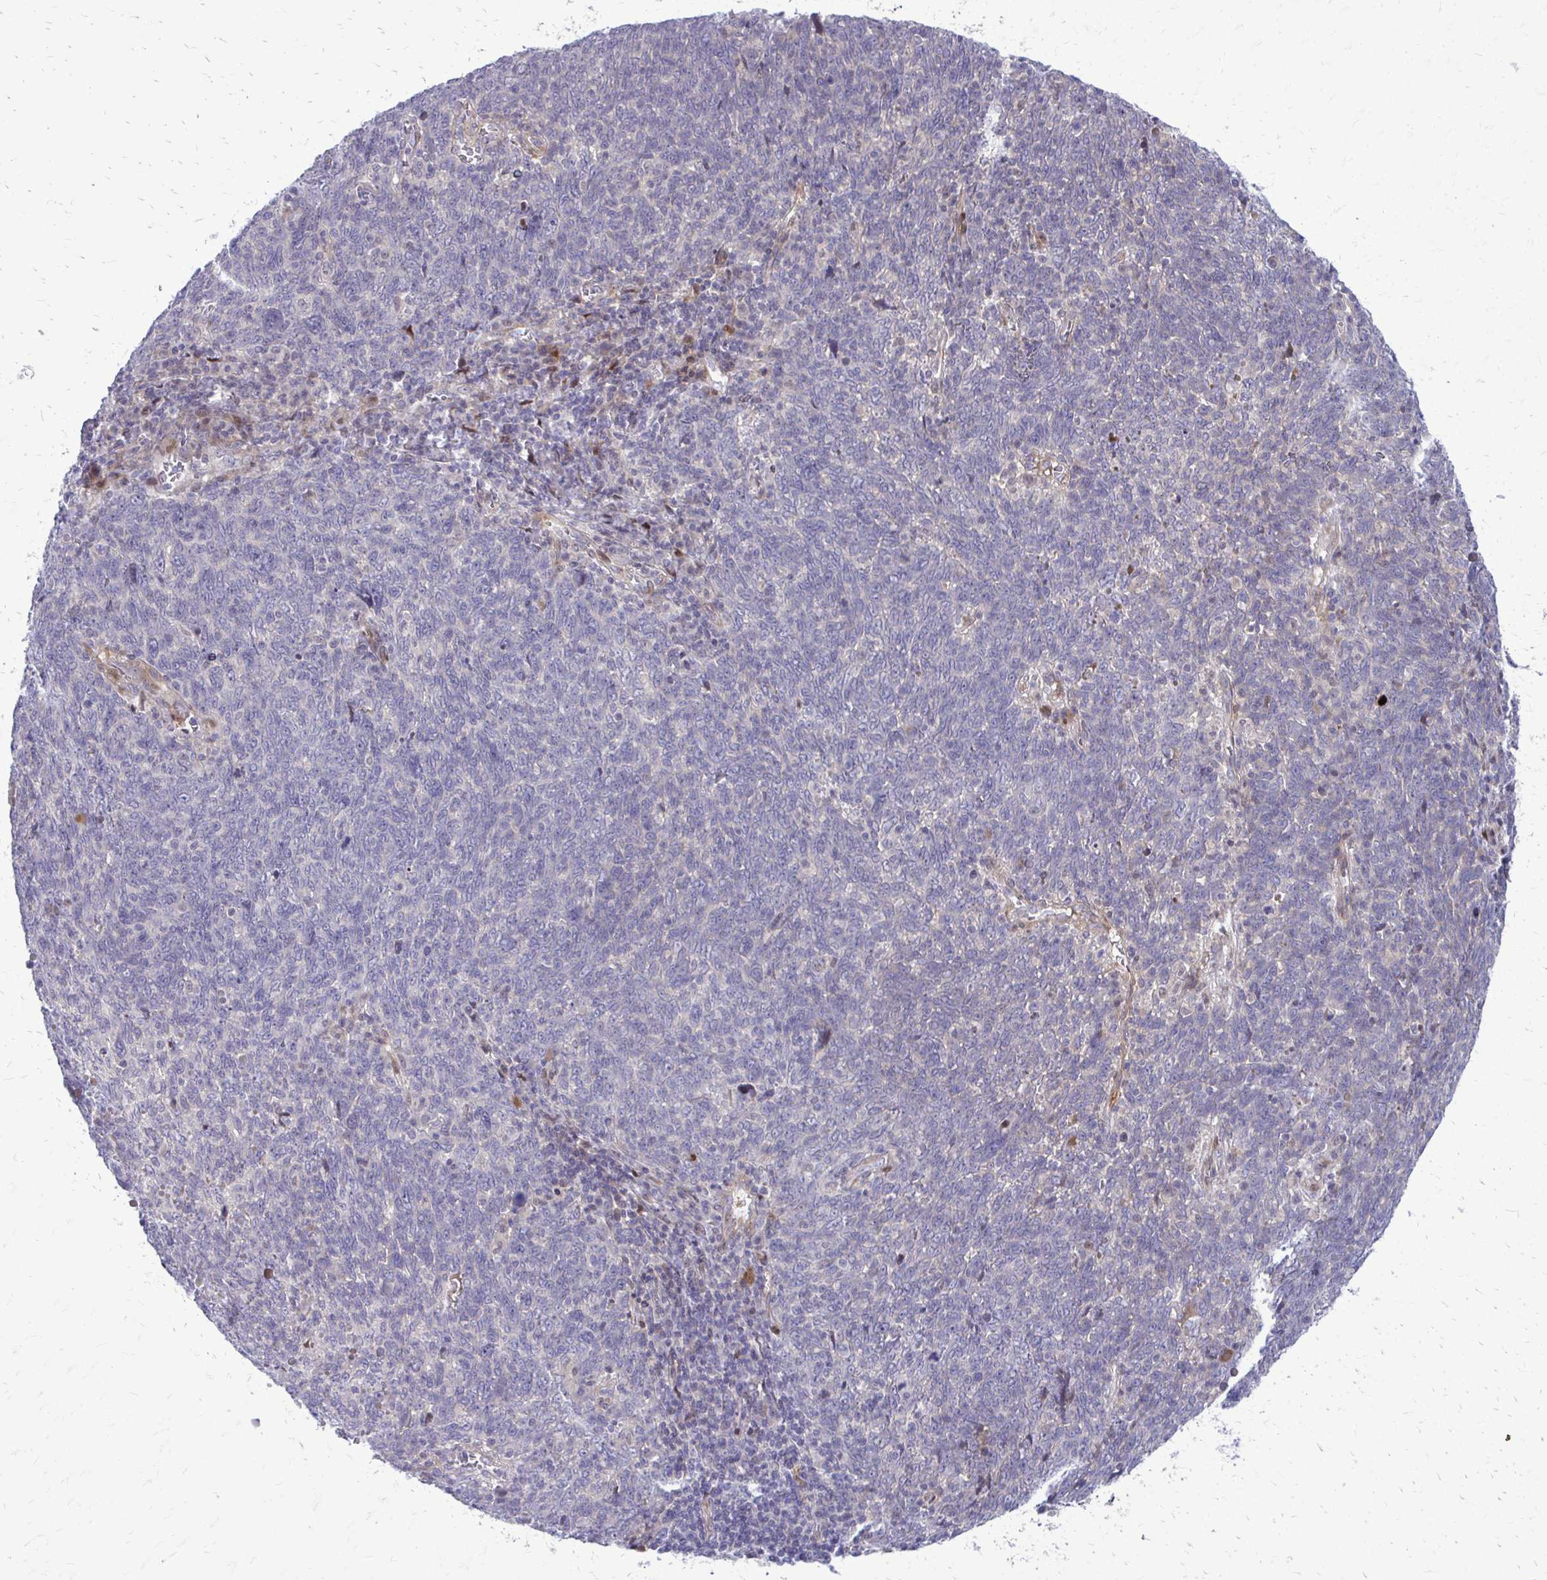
{"staining": {"intensity": "negative", "quantity": "none", "location": "none"}, "tissue": "lung cancer", "cell_type": "Tumor cells", "image_type": "cancer", "snomed": [{"axis": "morphology", "description": "Squamous cell carcinoma, NOS"}, {"axis": "topography", "description": "Lung"}], "caption": "Immunohistochemical staining of human lung cancer exhibits no significant positivity in tumor cells.", "gene": "PPDPFL", "patient": {"sex": "female", "age": 72}}